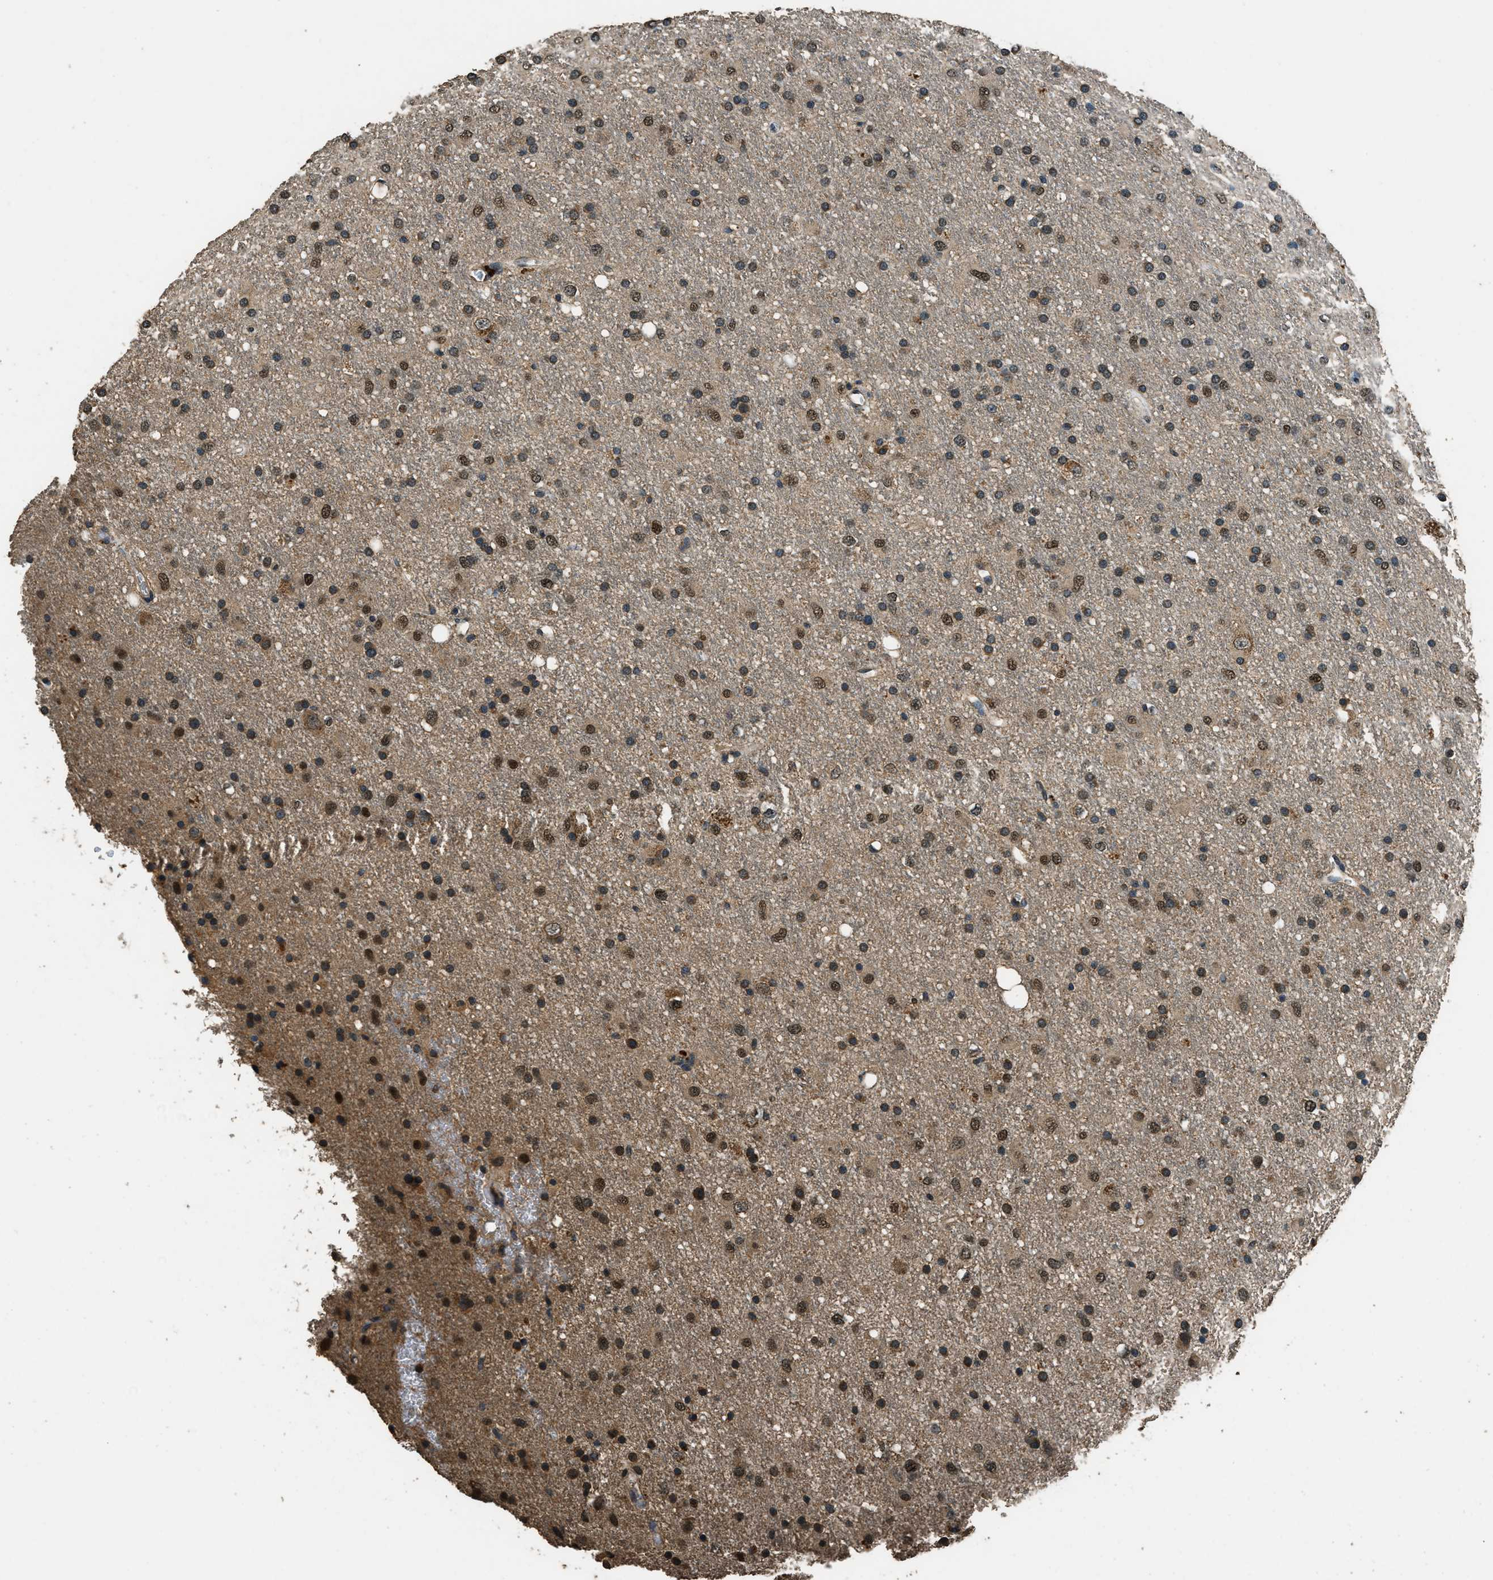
{"staining": {"intensity": "moderate", "quantity": ">75%", "location": "nuclear"}, "tissue": "glioma", "cell_type": "Tumor cells", "image_type": "cancer", "snomed": [{"axis": "morphology", "description": "Glioma, malignant, Low grade"}, {"axis": "topography", "description": "Brain"}], "caption": "Immunohistochemistry (IHC) photomicrograph of malignant low-grade glioma stained for a protein (brown), which exhibits medium levels of moderate nuclear expression in about >75% of tumor cells.", "gene": "SALL3", "patient": {"sex": "male", "age": 77}}